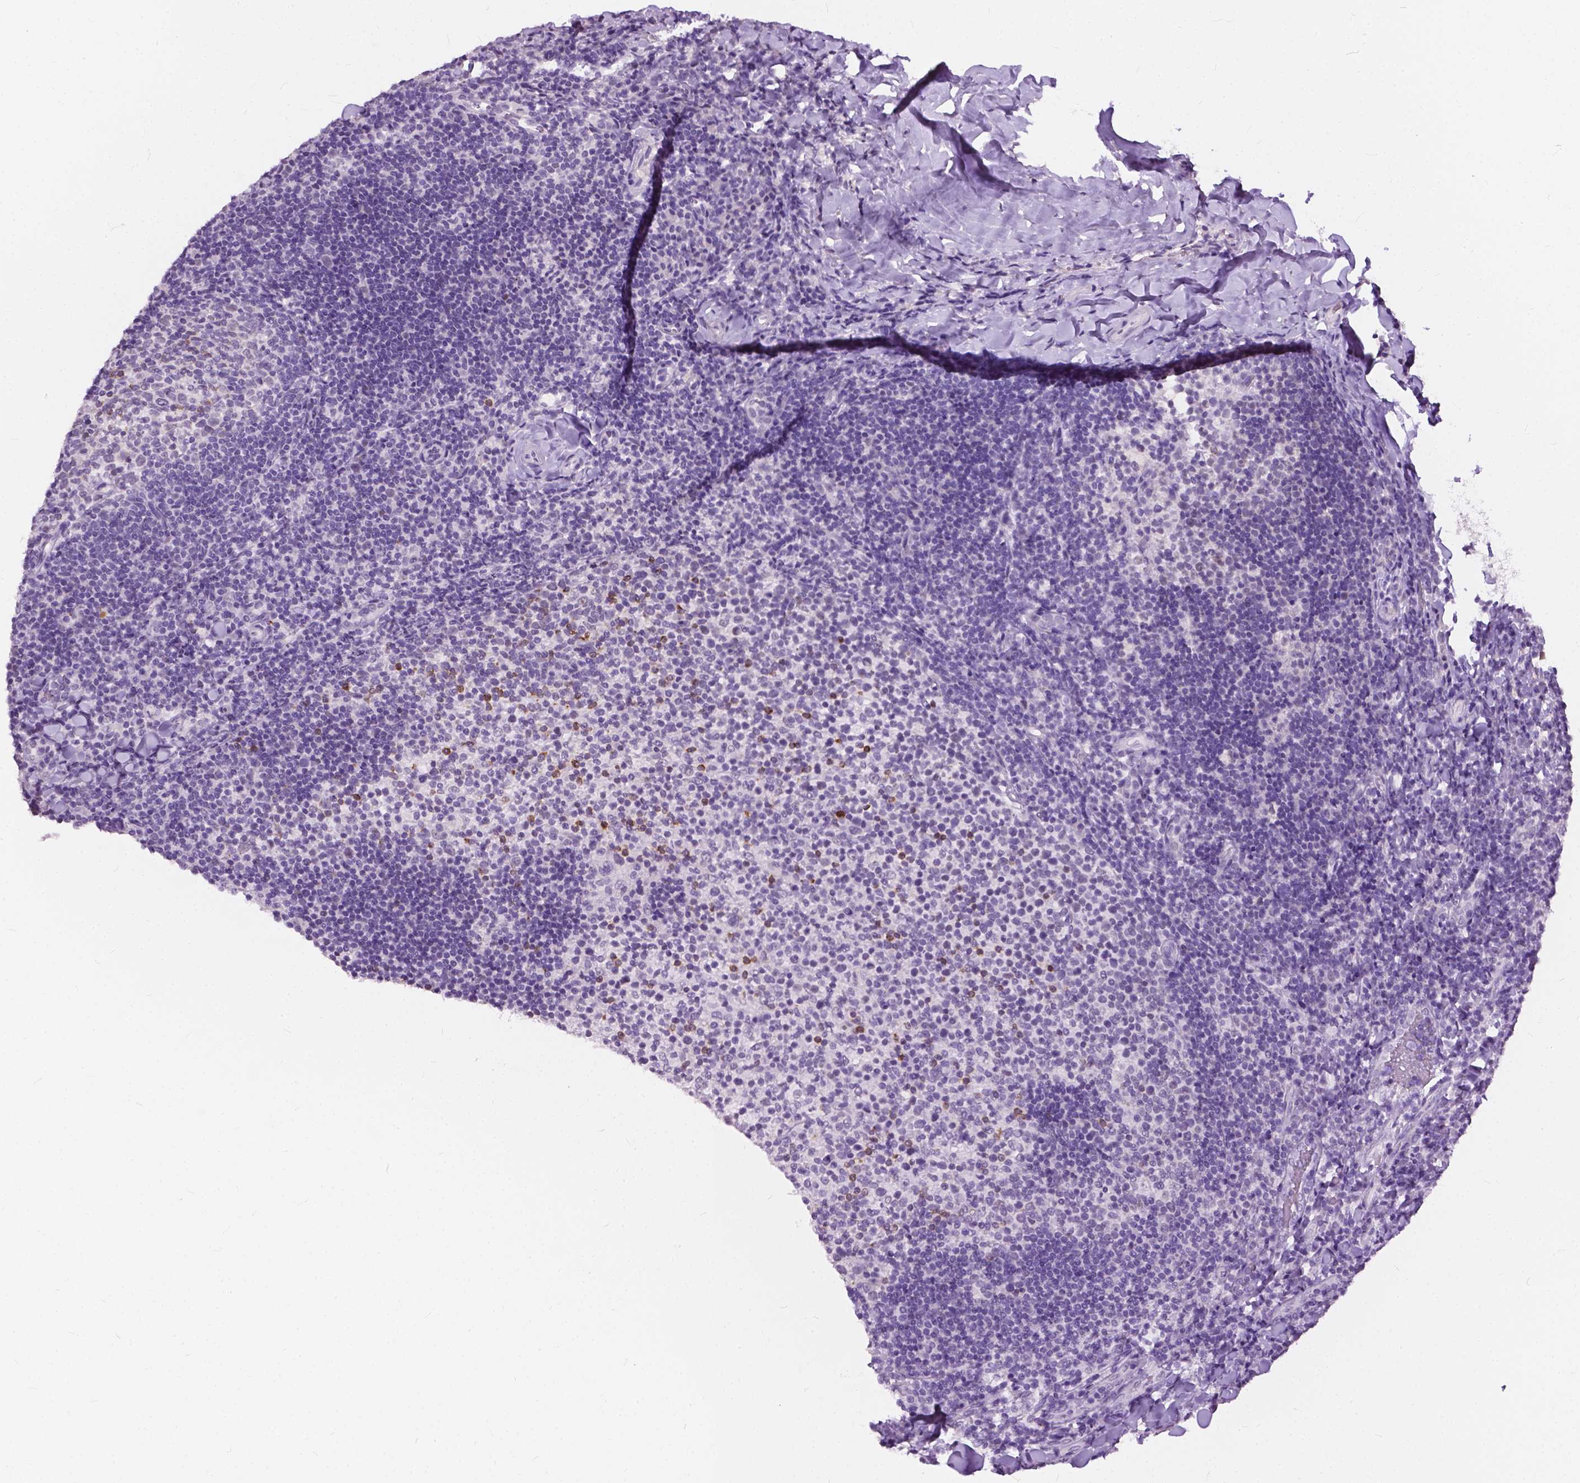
{"staining": {"intensity": "negative", "quantity": "none", "location": "none"}, "tissue": "tonsil", "cell_type": "Germinal center cells", "image_type": "normal", "snomed": [{"axis": "morphology", "description": "Normal tissue, NOS"}, {"axis": "topography", "description": "Tonsil"}], "caption": "This is an immunohistochemistry micrograph of benign human tonsil. There is no positivity in germinal center cells.", "gene": "GPR37L1", "patient": {"sex": "female", "age": 10}}